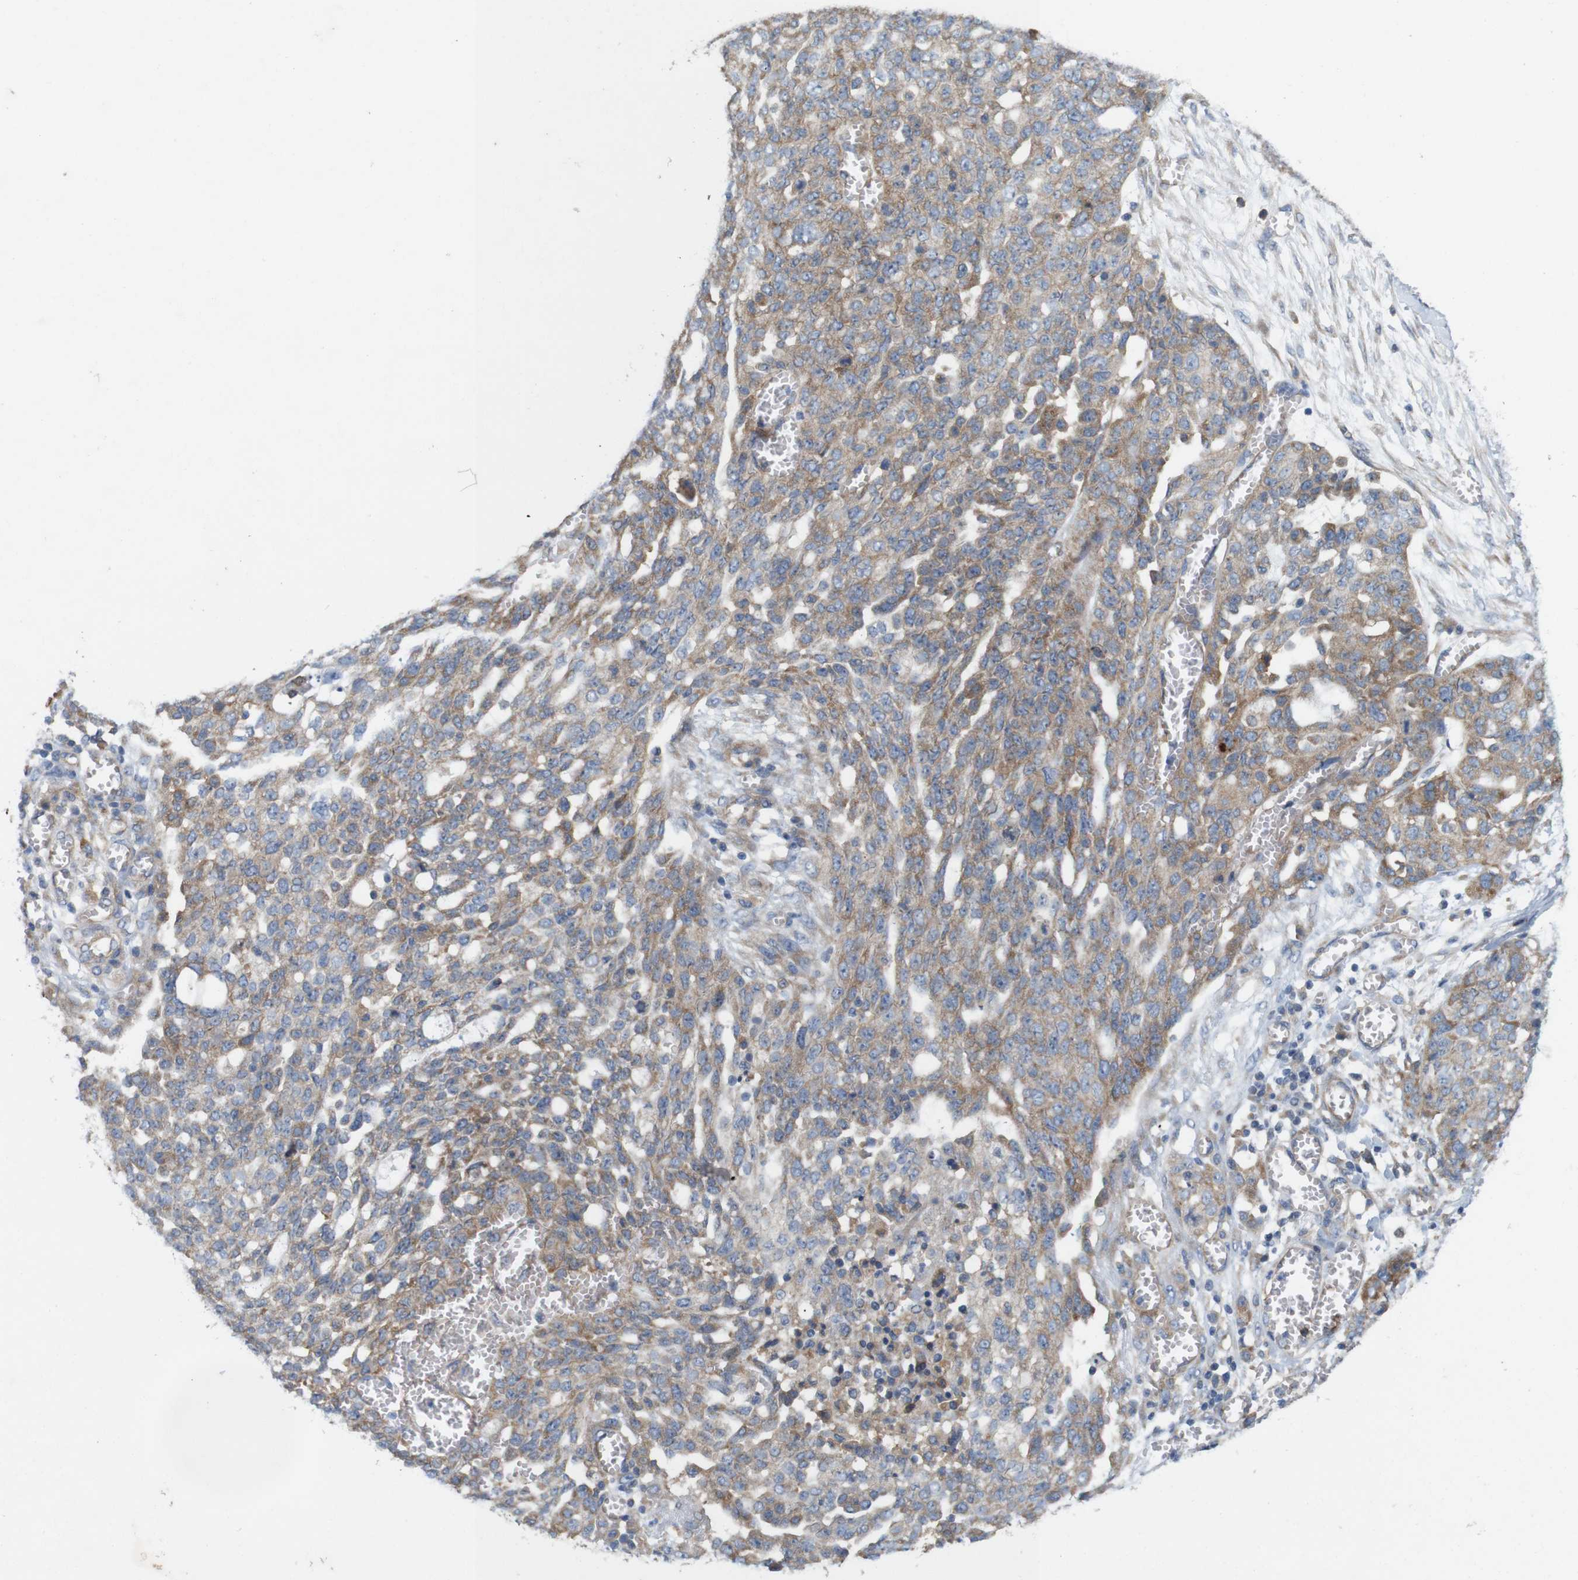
{"staining": {"intensity": "moderate", "quantity": ">75%", "location": "cytoplasmic/membranous"}, "tissue": "ovarian cancer", "cell_type": "Tumor cells", "image_type": "cancer", "snomed": [{"axis": "morphology", "description": "Cystadenocarcinoma, serous, NOS"}, {"axis": "topography", "description": "Soft tissue"}, {"axis": "topography", "description": "Ovary"}], "caption": "Immunohistochemistry (DAB (3,3'-diaminobenzidine)) staining of human ovarian cancer reveals moderate cytoplasmic/membranous protein staining in approximately >75% of tumor cells.", "gene": "SIGLEC8", "patient": {"sex": "female", "age": 57}}